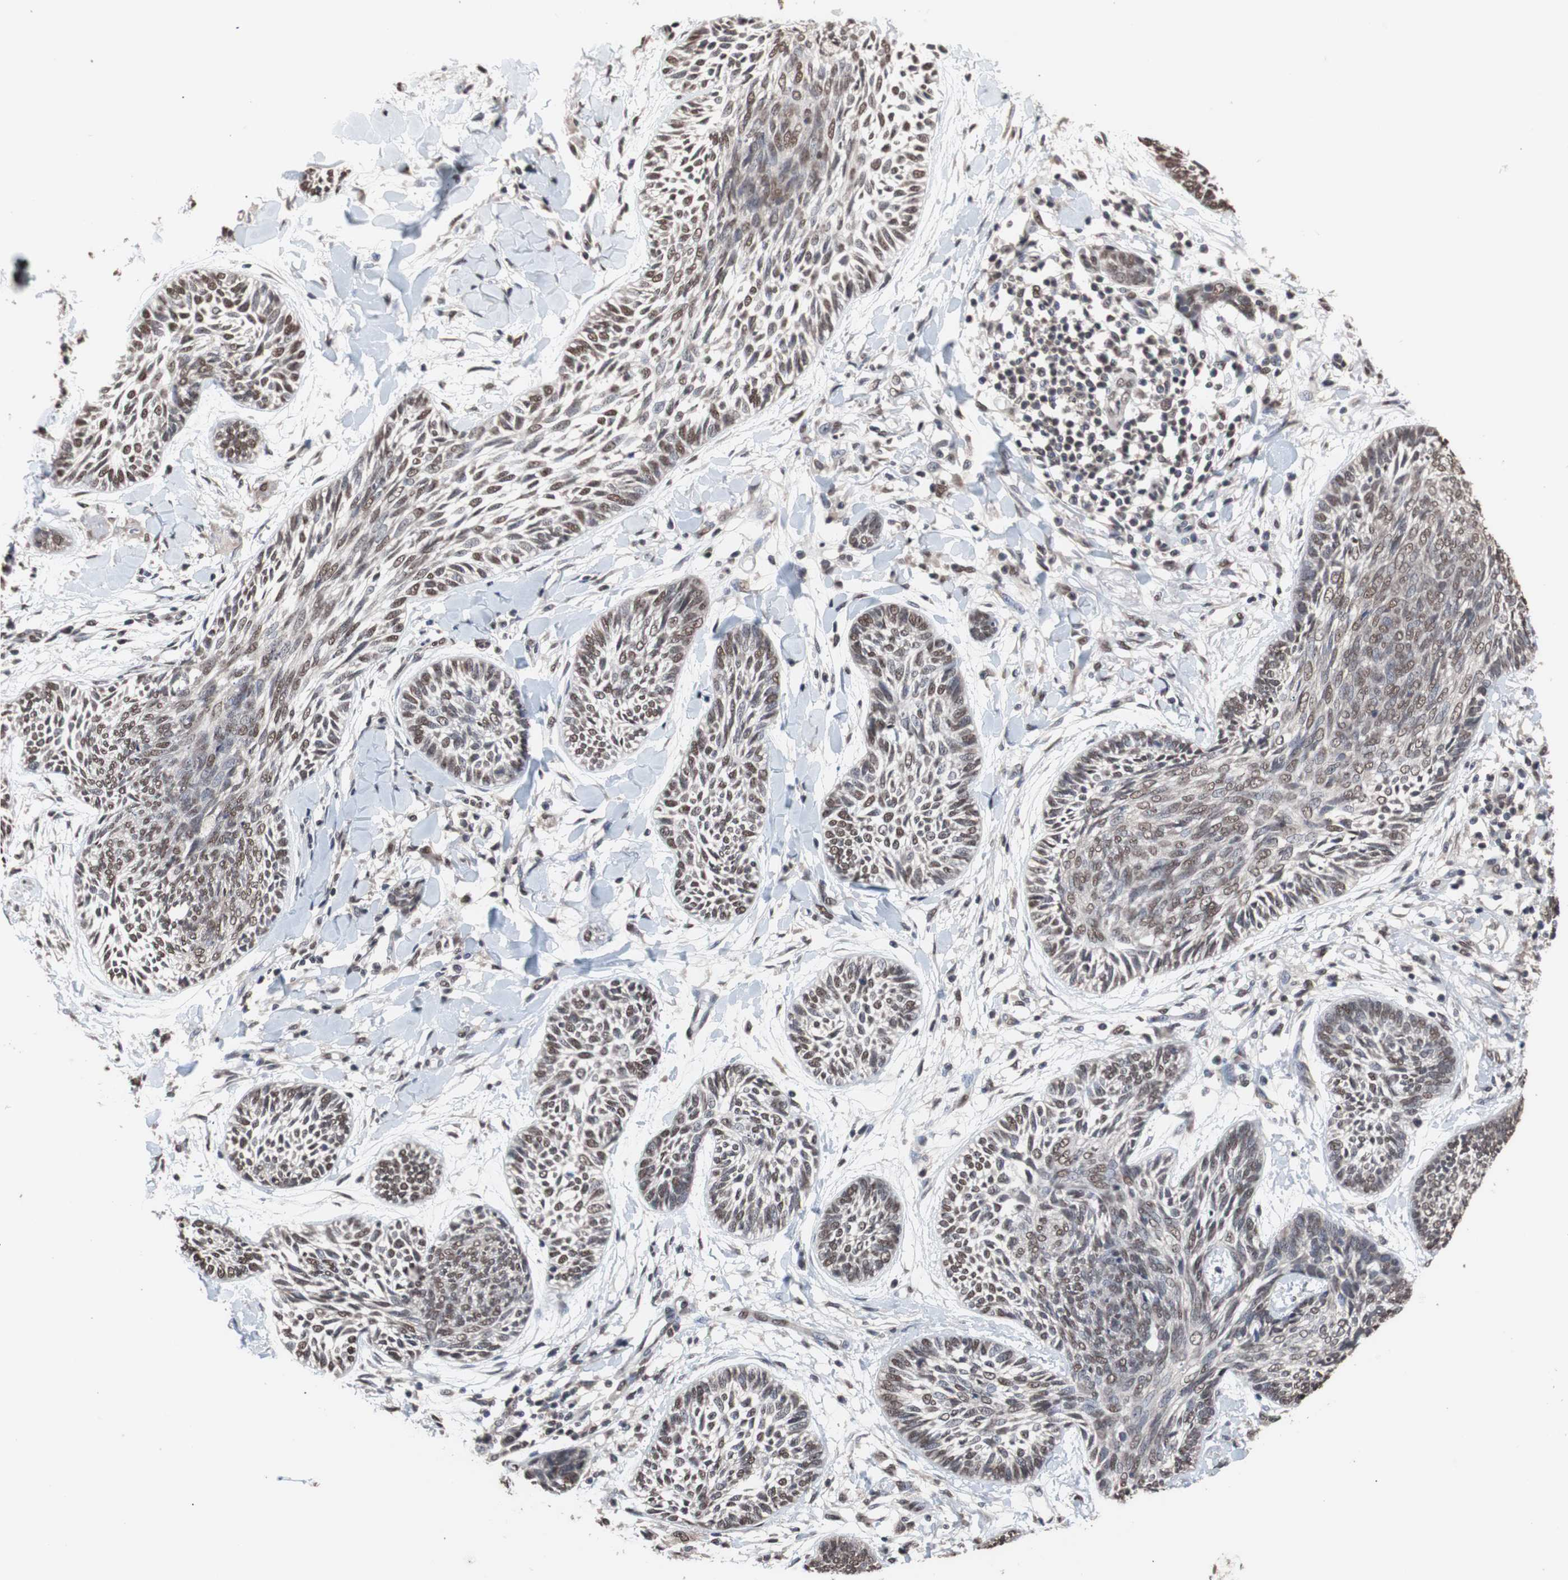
{"staining": {"intensity": "weak", "quantity": "25%-75%", "location": "nuclear"}, "tissue": "skin cancer", "cell_type": "Tumor cells", "image_type": "cancer", "snomed": [{"axis": "morphology", "description": "Papilloma, NOS"}, {"axis": "morphology", "description": "Basal cell carcinoma"}, {"axis": "topography", "description": "Skin"}], "caption": "Weak nuclear protein expression is appreciated in about 25%-75% of tumor cells in papilloma (skin). The protein is stained brown, and the nuclei are stained in blue (DAB IHC with brightfield microscopy, high magnification).", "gene": "MED27", "patient": {"sex": "male", "age": 87}}